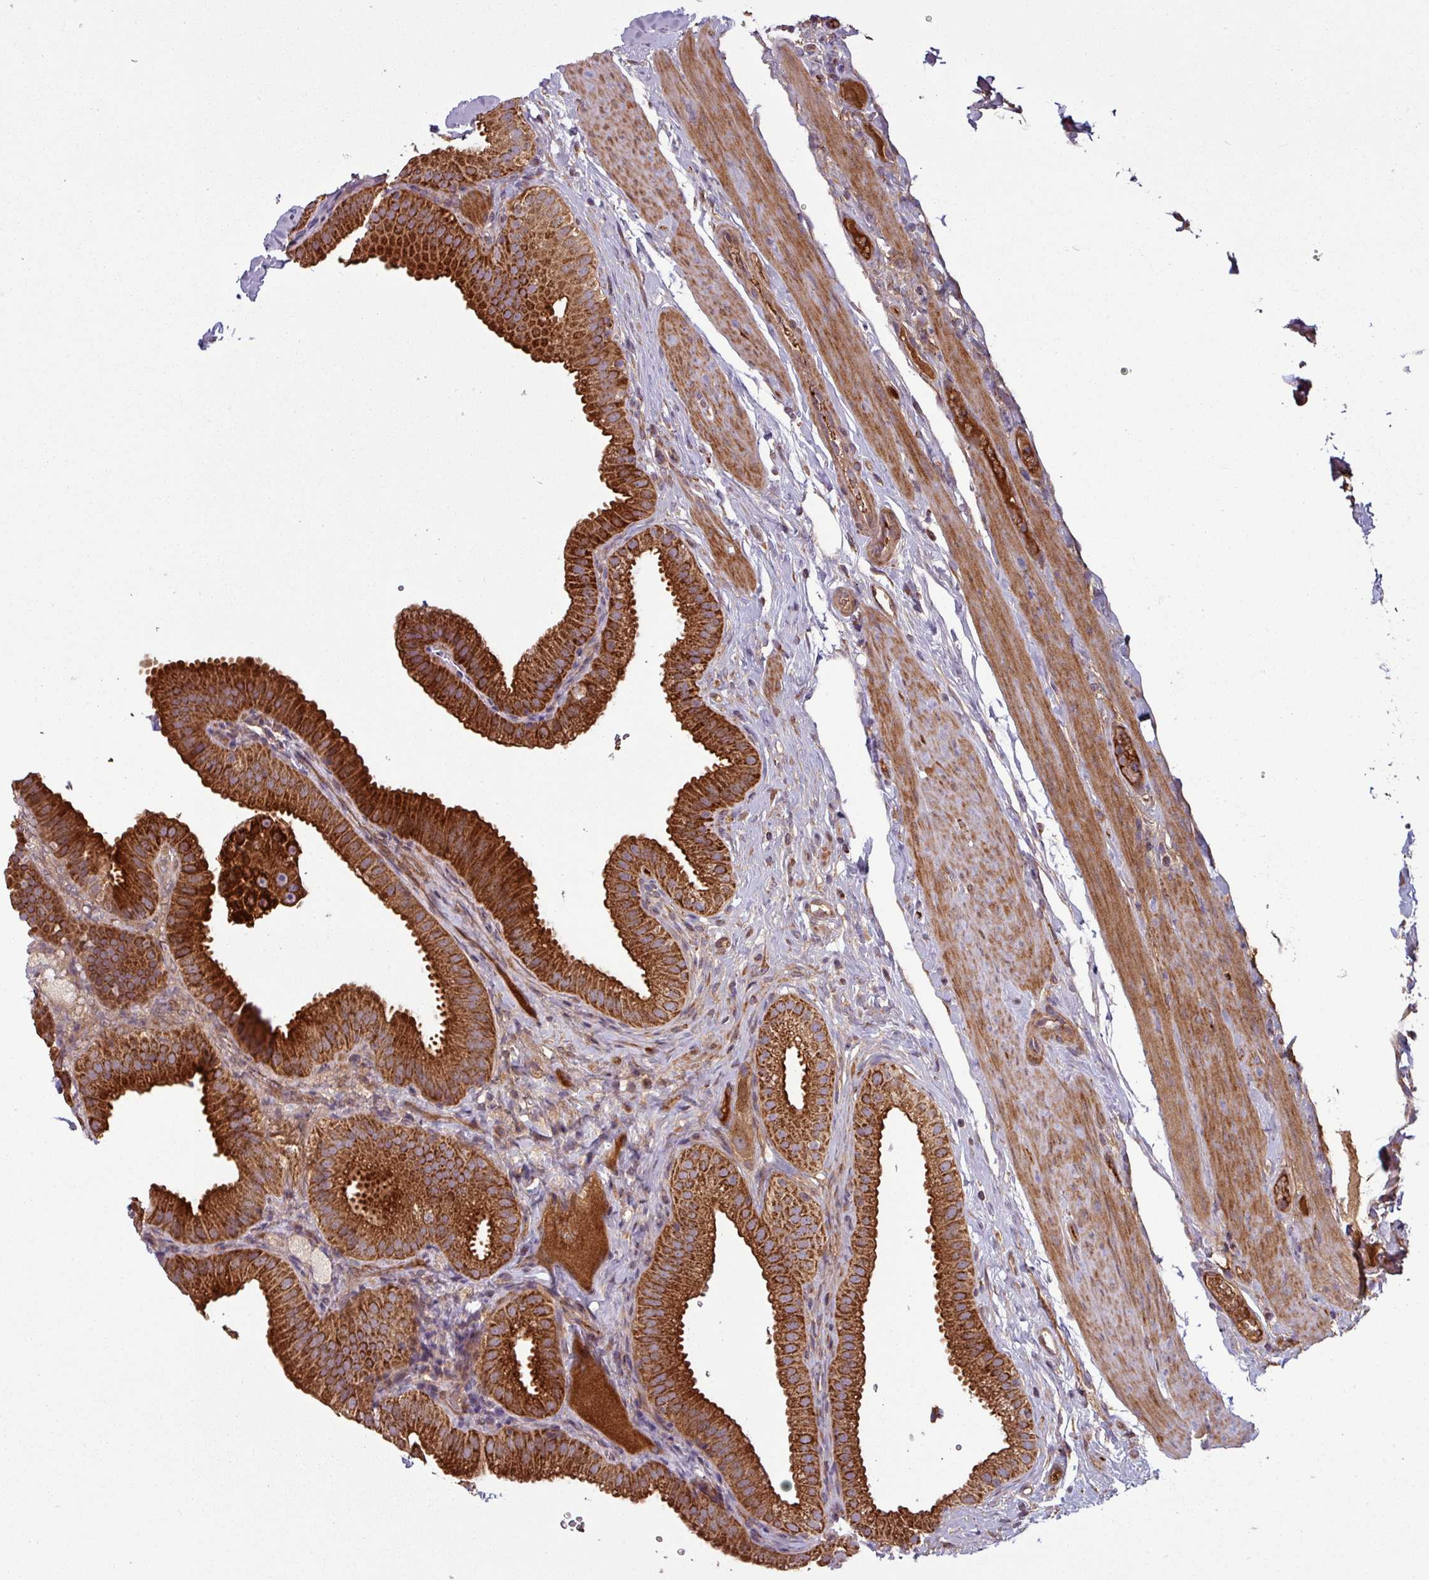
{"staining": {"intensity": "strong", "quantity": ">75%", "location": "cytoplasmic/membranous"}, "tissue": "gallbladder", "cell_type": "Glandular cells", "image_type": "normal", "snomed": [{"axis": "morphology", "description": "Normal tissue, NOS"}, {"axis": "topography", "description": "Gallbladder"}], "caption": "Gallbladder stained with immunohistochemistry (IHC) reveals strong cytoplasmic/membranous staining in approximately >75% of glandular cells. (IHC, brightfield microscopy, high magnification).", "gene": "SNRNP25", "patient": {"sex": "female", "age": 61}}